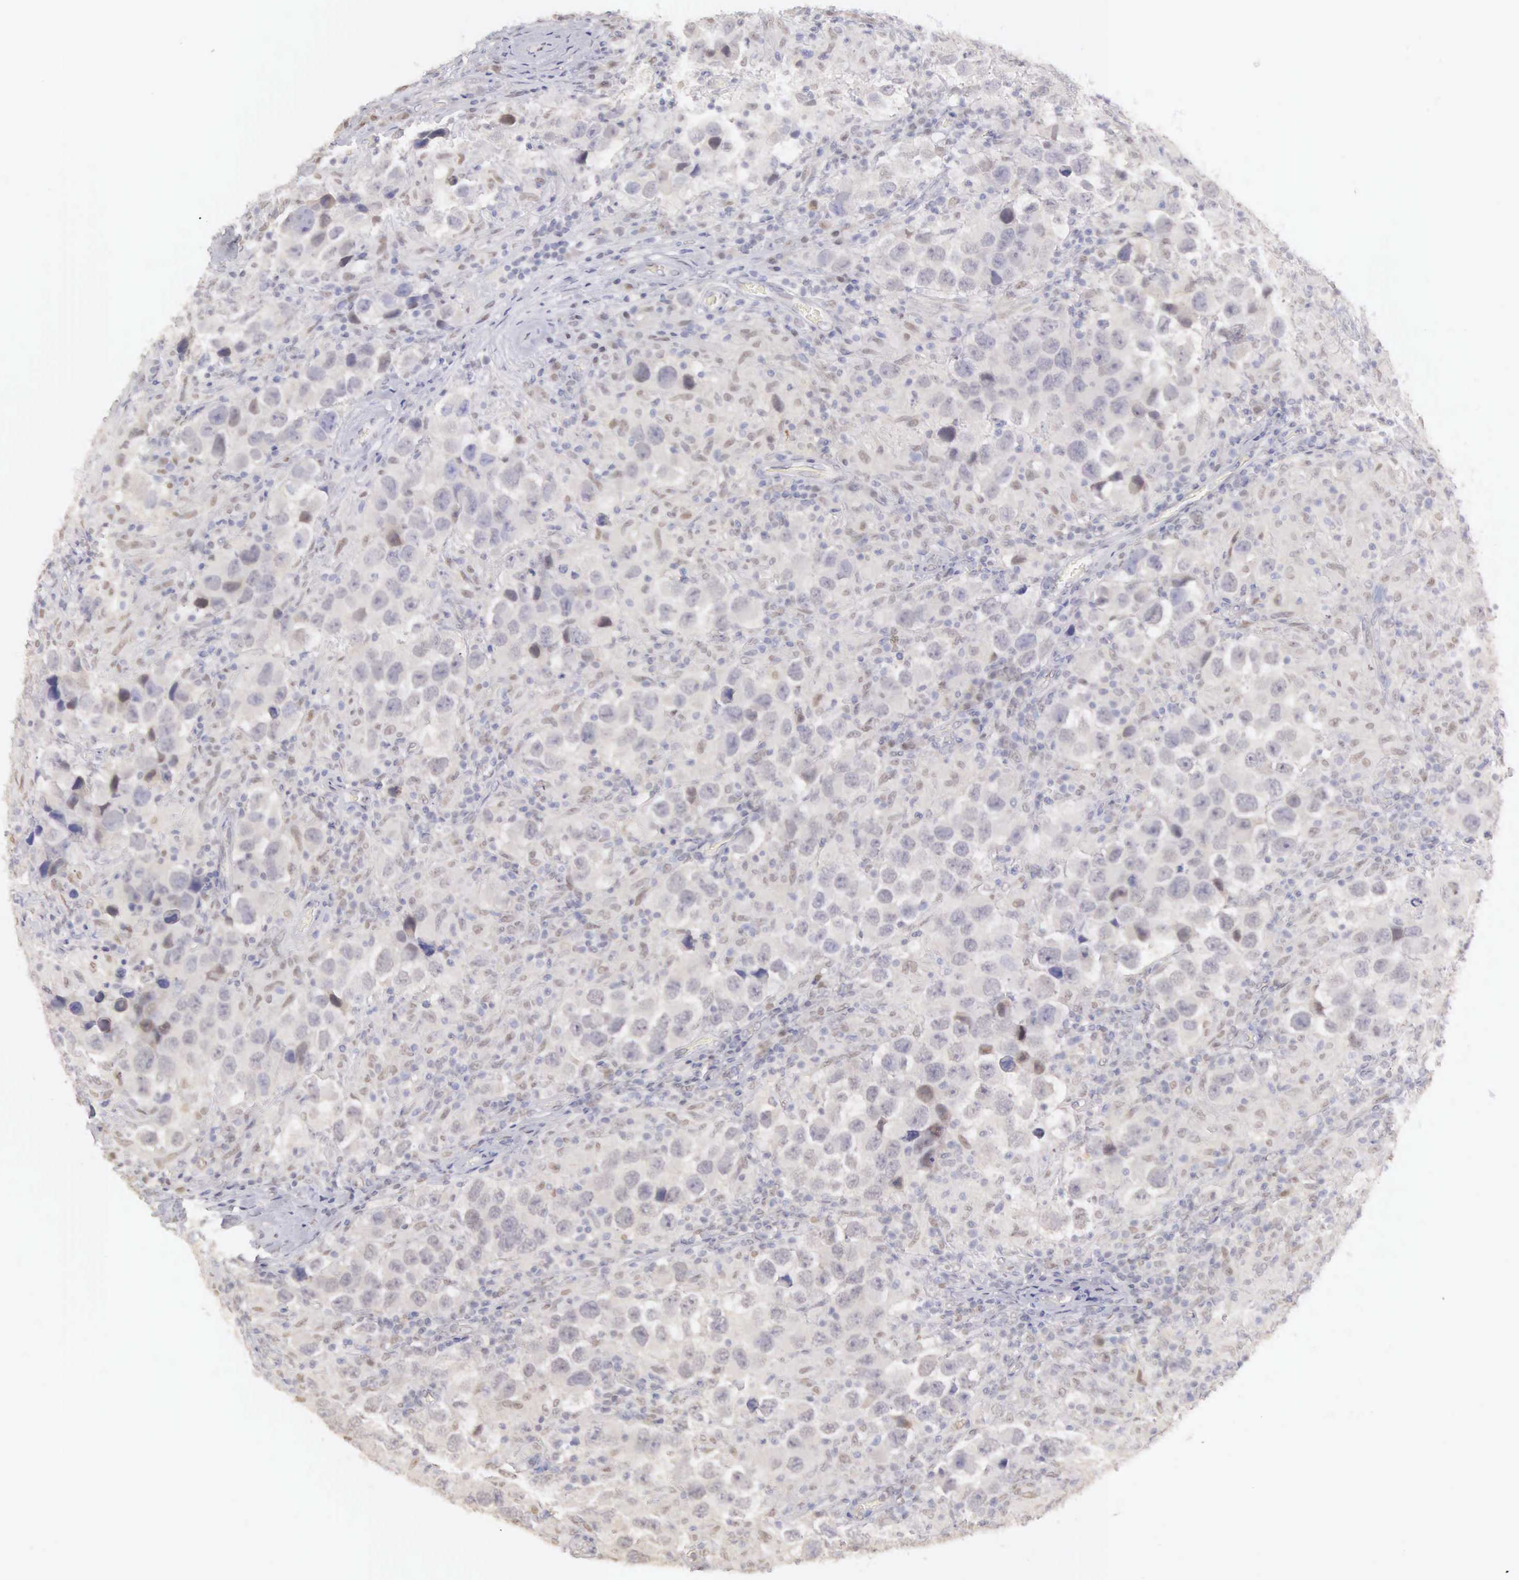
{"staining": {"intensity": "negative", "quantity": "none", "location": "none"}, "tissue": "testis cancer", "cell_type": "Tumor cells", "image_type": "cancer", "snomed": [{"axis": "morphology", "description": "Carcinoma, Embryonal, NOS"}, {"axis": "topography", "description": "Testis"}], "caption": "Immunohistochemistry of testis cancer (embryonal carcinoma) exhibits no positivity in tumor cells.", "gene": "UBA1", "patient": {"sex": "male", "age": 21}}